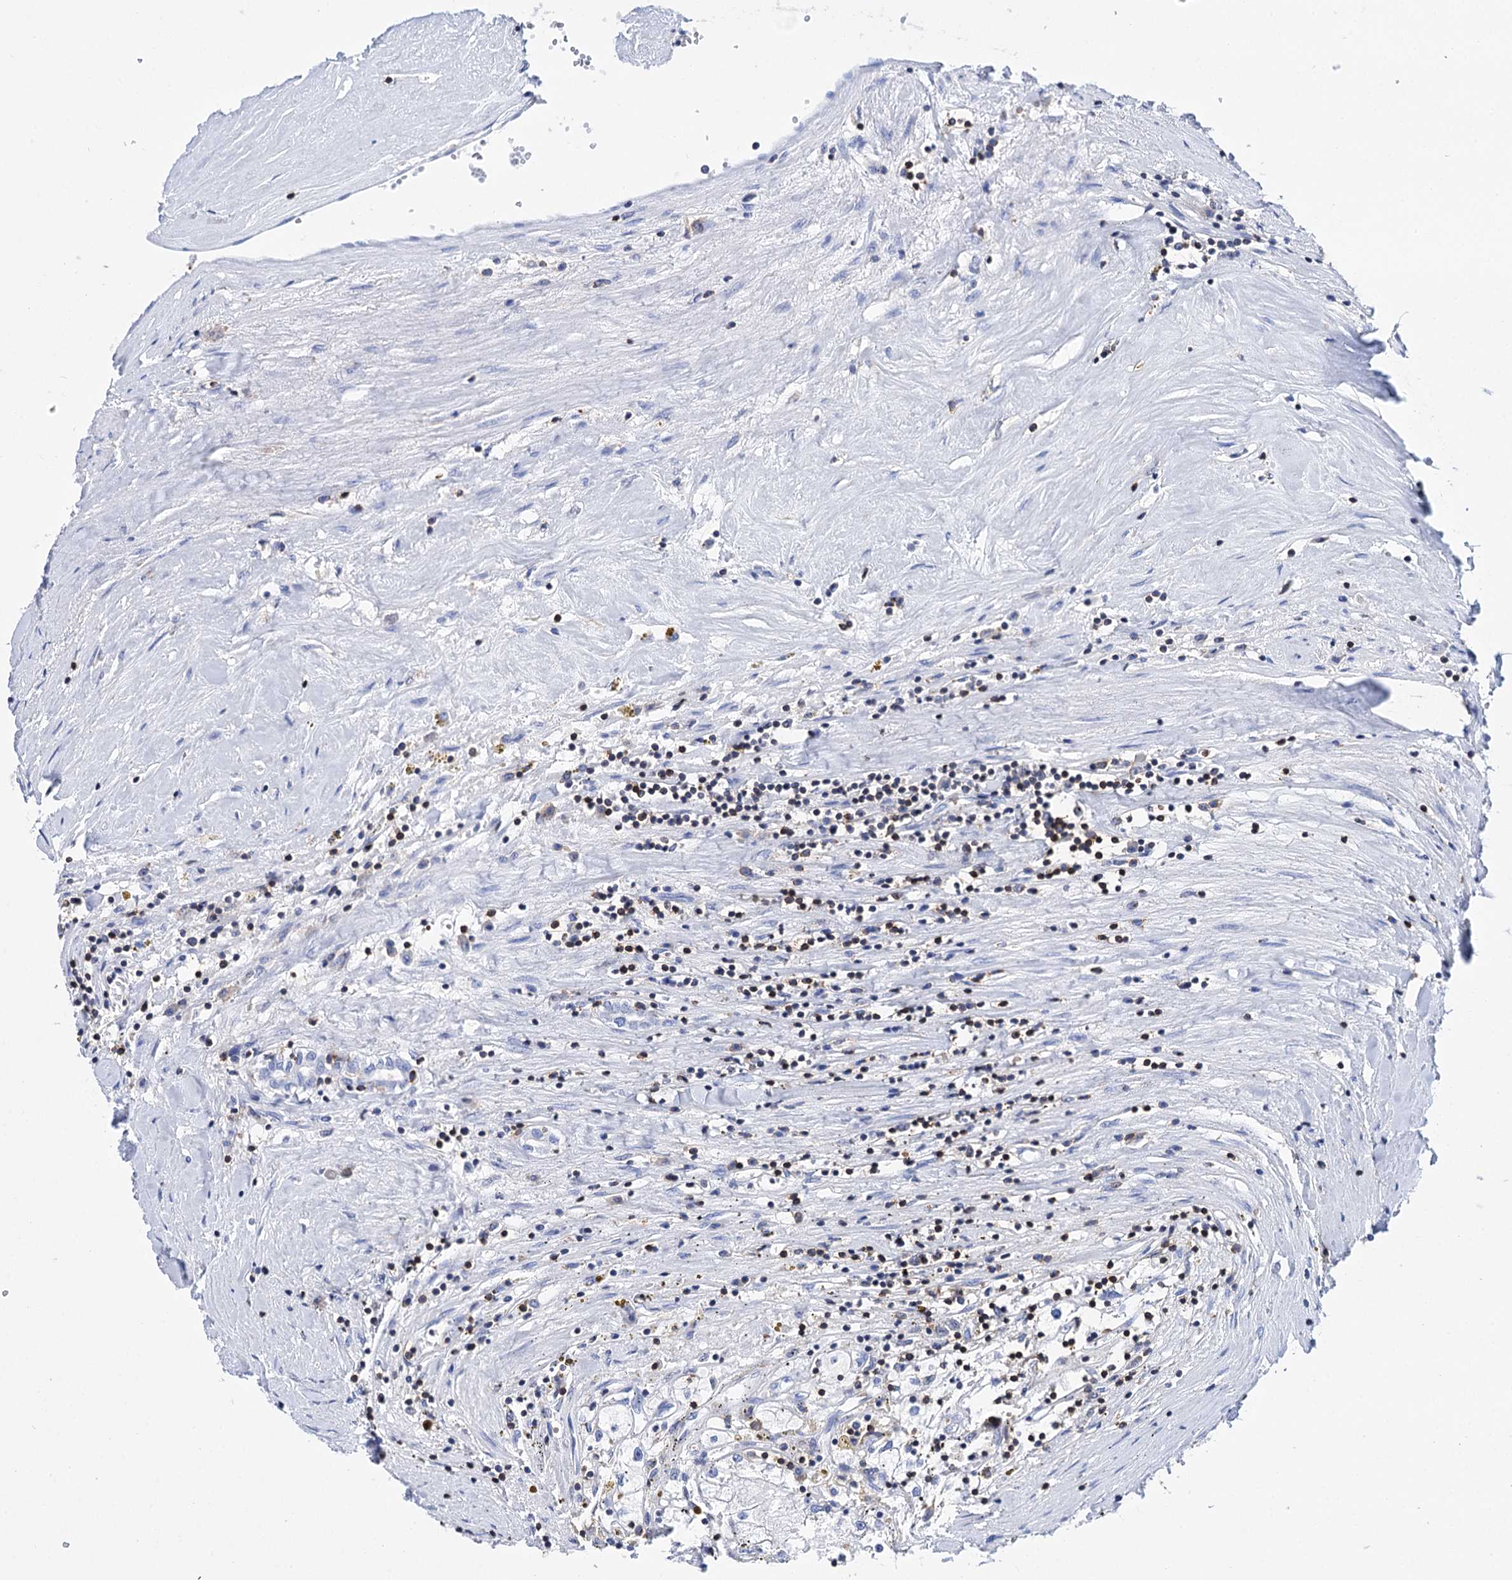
{"staining": {"intensity": "negative", "quantity": "none", "location": "none"}, "tissue": "renal cancer", "cell_type": "Tumor cells", "image_type": "cancer", "snomed": [{"axis": "morphology", "description": "Adenocarcinoma, NOS"}, {"axis": "topography", "description": "Kidney"}], "caption": "IHC micrograph of neoplastic tissue: renal cancer (adenocarcinoma) stained with DAB (3,3'-diaminobenzidine) shows no significant protein staining in tumor cells. The staining is performed using DAB brown chromogen with nuclei counter-stained in using hematoxylin.", "gene": "DEF6", "patient": {"sex": "male", "age": 56}}